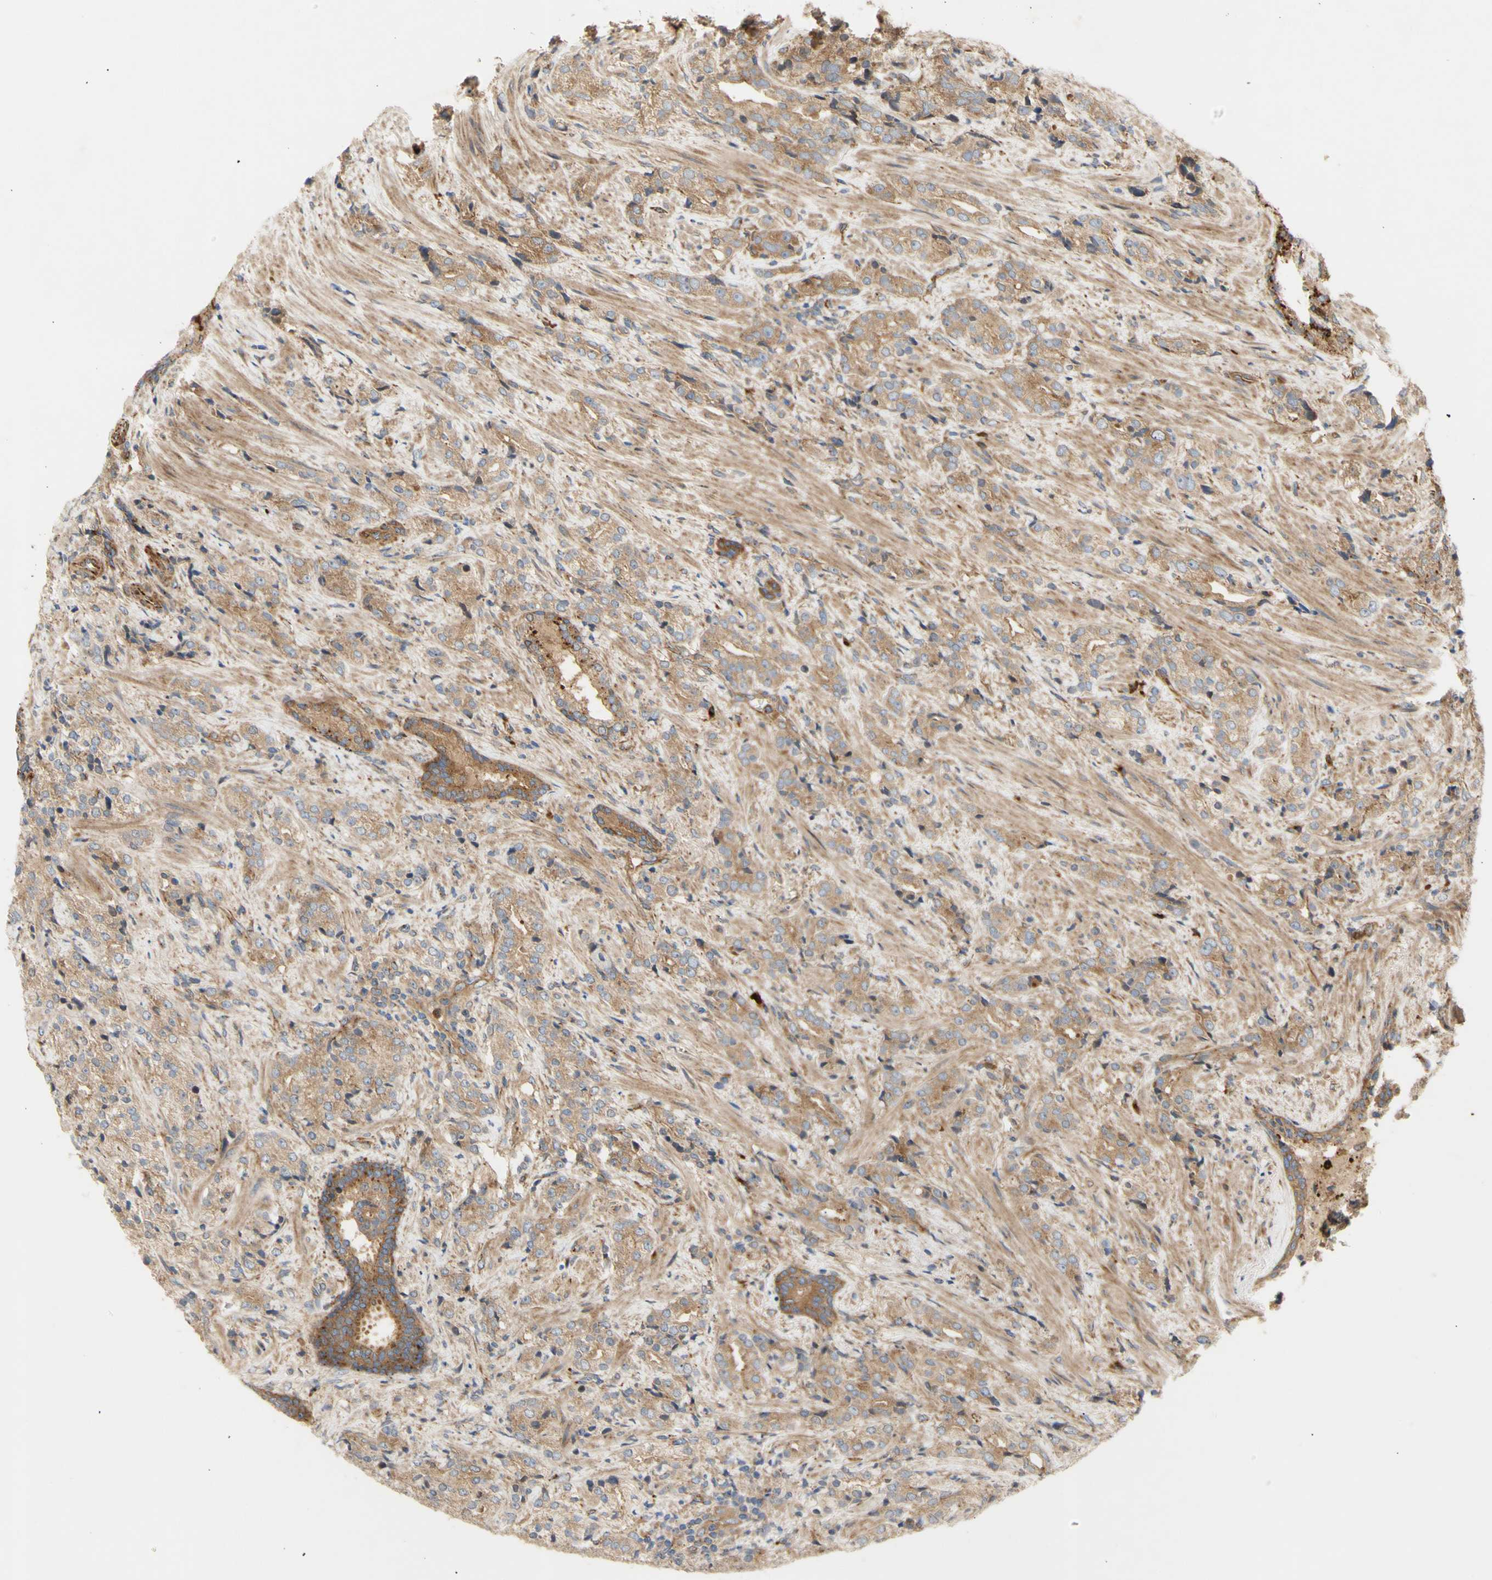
{"staining": {"intensity": "weak", "quantity": ">75%", "location": "cytoplasmic/membranous"}, "tissue": "prostate cancer", "cell_type": "Tumor cells", "image_type": "cancer", "snomed": [{"axis": "morphology", "description": "Adenocarcinoma, High grade"}, {"axis": "topography", "description": "Prostate"}], "caption": "About >75% of tumor cells in prostate cancer (adenocarcinoma (high-grade)) show weak cytoplasmic/membranous protein positivity as visualized by brown immunohistochemical staining.", "gene": "TUBG2", "patient": {"sex": "male", "age": 71}}